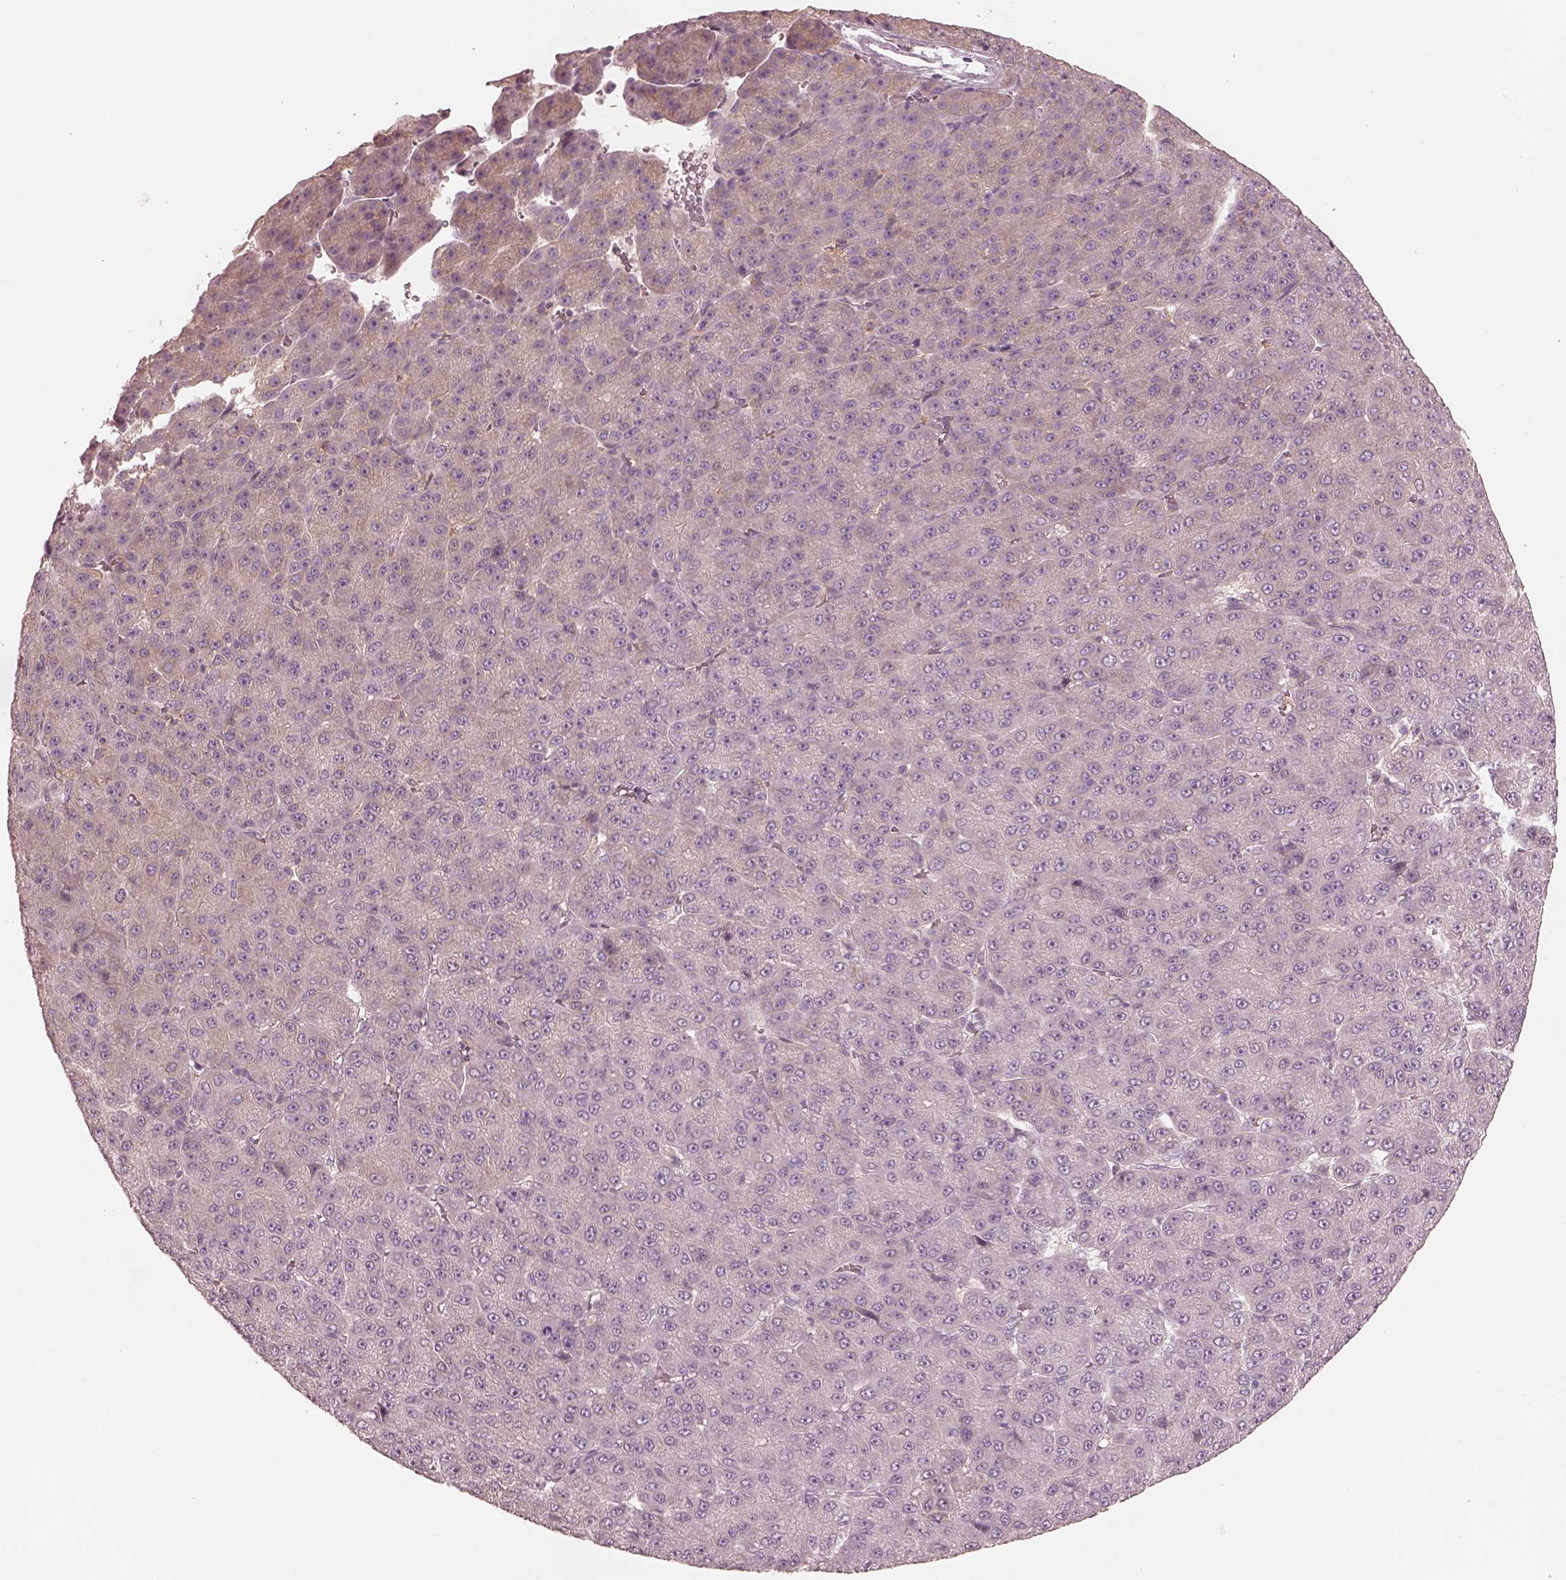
{"staining": {"intensity": "weak", "quantity": "<25%", "location": "cytoplasmic/membranous"}, "tissue": "liver cancer", "cell_type": "Tumor cells", "image_type": "cancer", "snomed": [{"axis": "morphology", "description": "Carcinoma, Hepatocellular, NOS"}, {"axis": "topography", "description": "Liver"}], "caption": "Liver cancer (hepatocellular carcinoma) was stained to show a protein in brown. There is no significant staining in tumor cells. (DAB IHC, high magnification).", "gene": "PRKACG", "patient": {"sex": "male", "age": 67}}